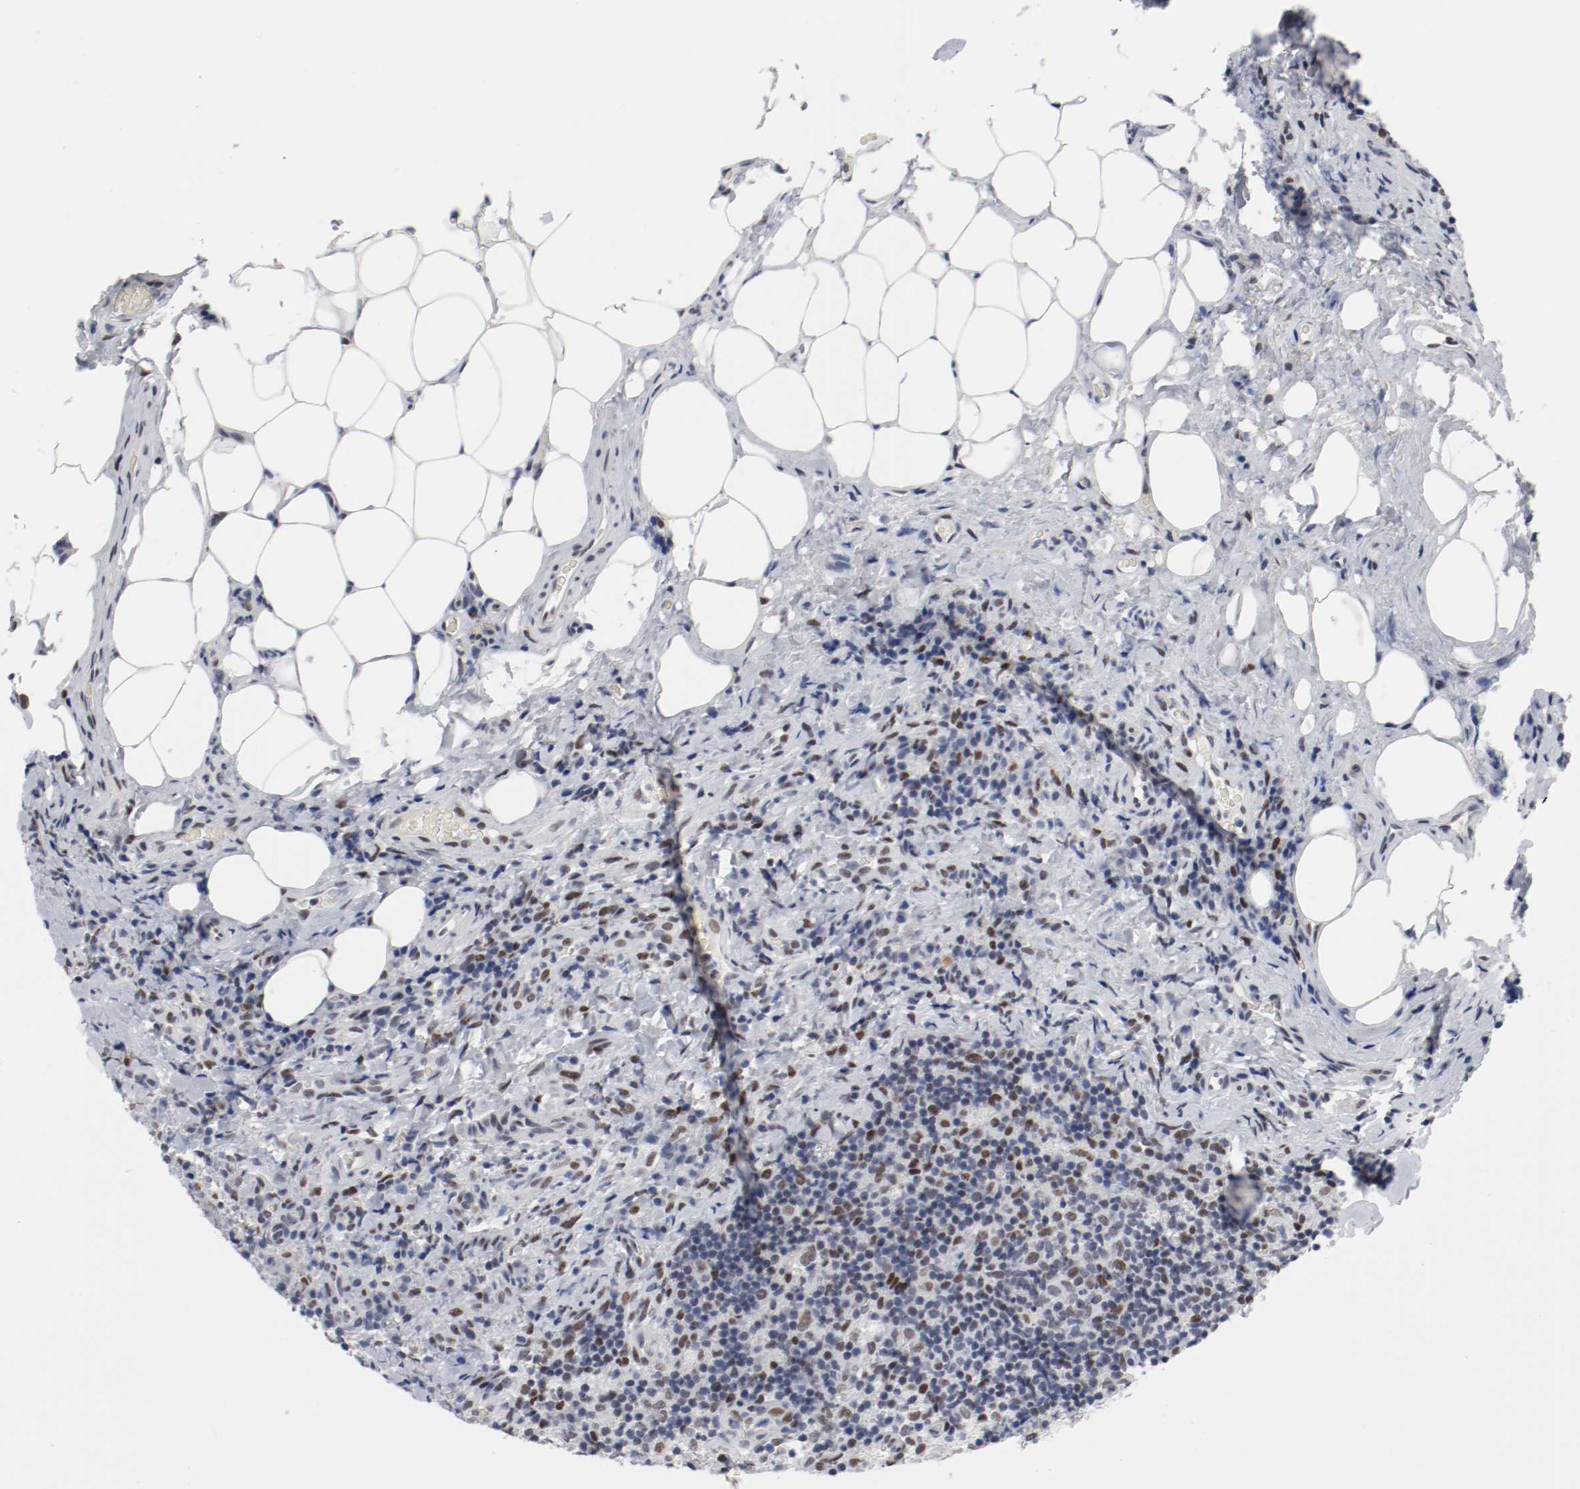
{"staining": {"intensity": "moderate", "quantity": ">75%", "location": "nuclear"}, "tissue": "lymph node", "cell_type": "Germinal center cells", "image_type": "normal", "snomed": [{"axis": "morphology", "description": "Normal tissue, NOS"}, {"axis": "morphology", "description": "Inflammation, NOS"}, {"axis": "topography", "description": "Lymph node"}], "caption": "Protein analysis of benign lymph node displays moderate nuclear expression in about >75% of germinal center cells.", "gene": "ARNT", "patient": {"sex": "male", "age": 46}}